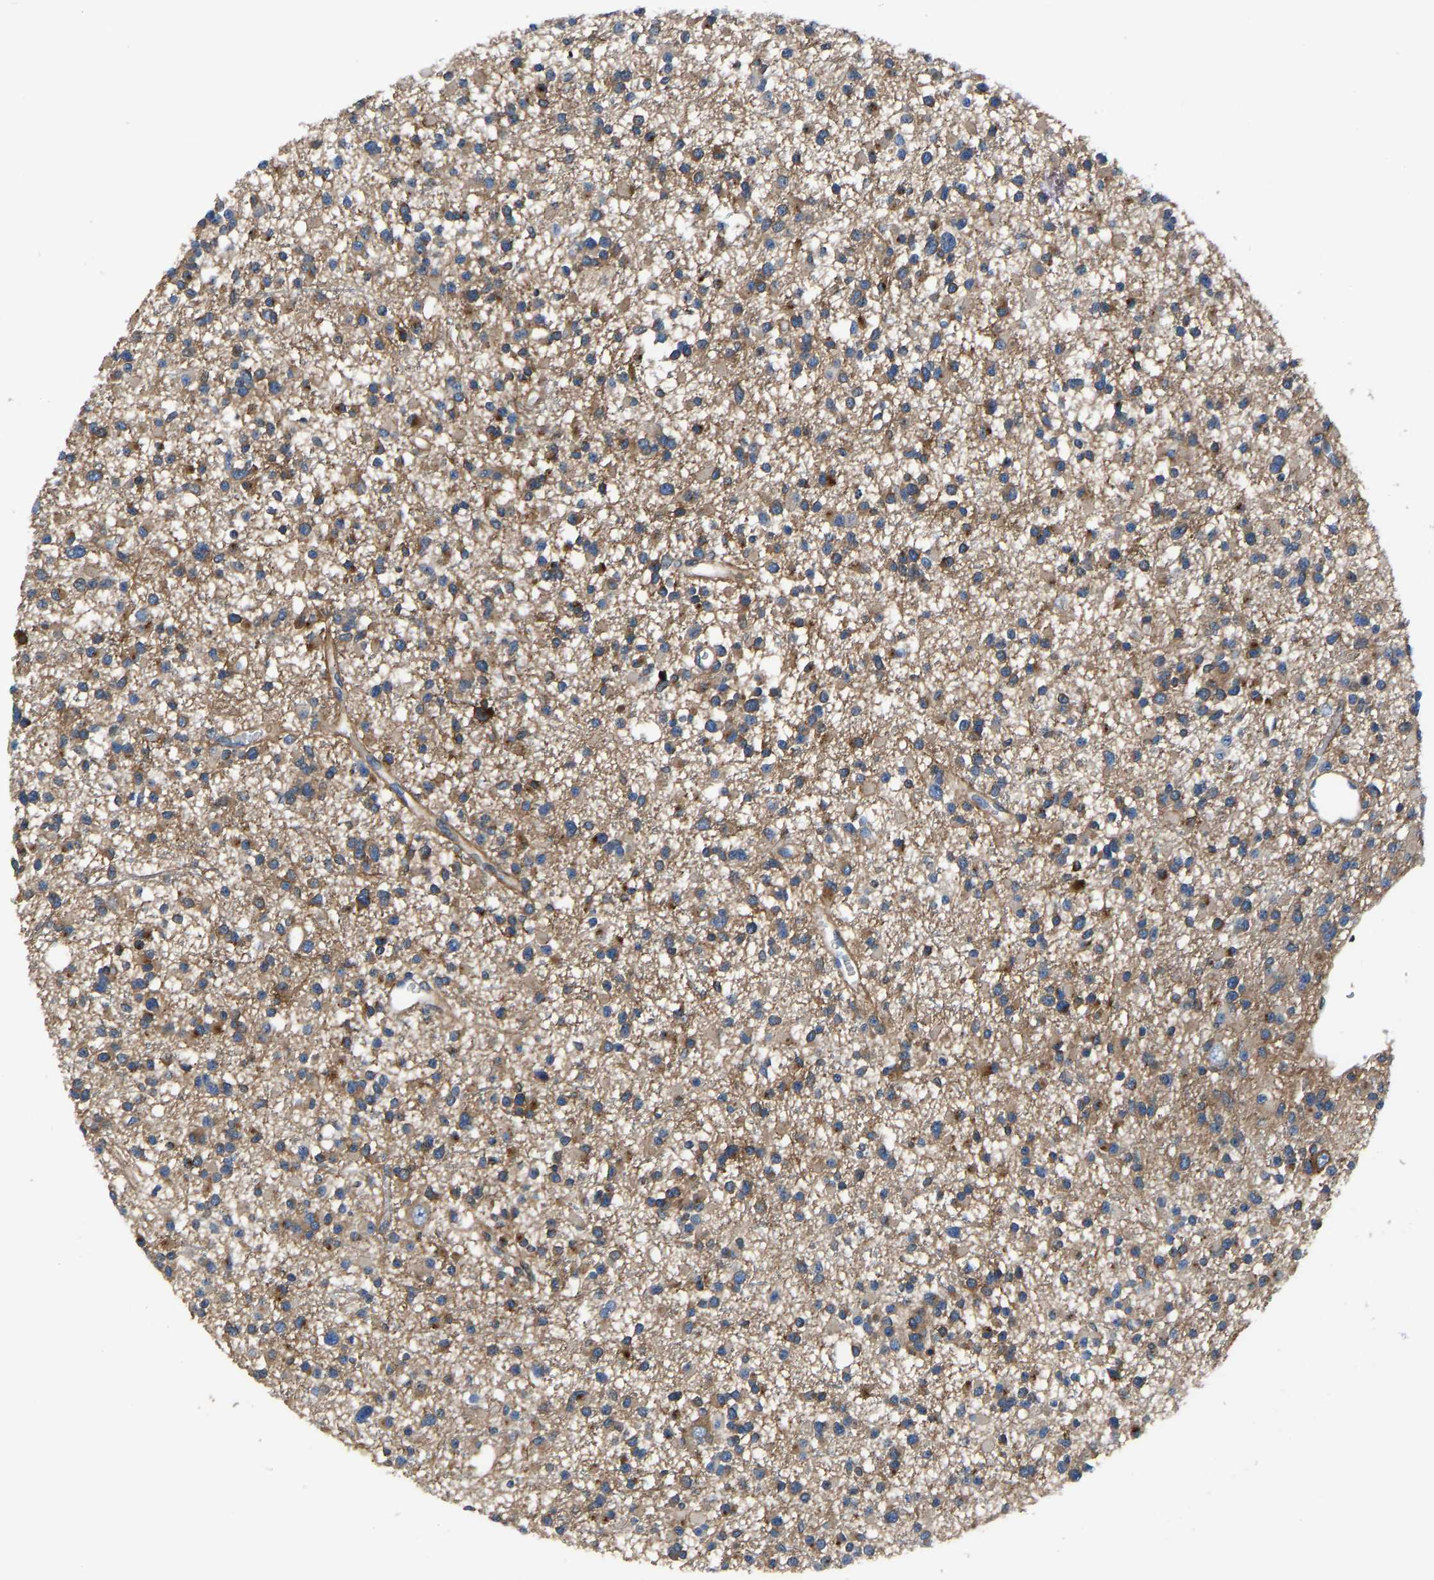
{"staining": {"intensity": "moderate", "quantity": ">75%", "location": "cytoplasmic/membranous"}, "tissue": "glioma", "cell_type": "Tumor cells", "image_type": "cancer", "snomed": [{"axis": "morphology", "description": "Glioma, malignant, Low grade"}, {"axis": "topography", "description": "Brain"}], "caption": "Immunohistochemical staining of glioma reveals medium levels of moderate cytoplasmic/membranous expression in approximately >75% of tumor cells.", "gene": "PRKAR1A", "patient": {"sex": "female", "age": 22}}